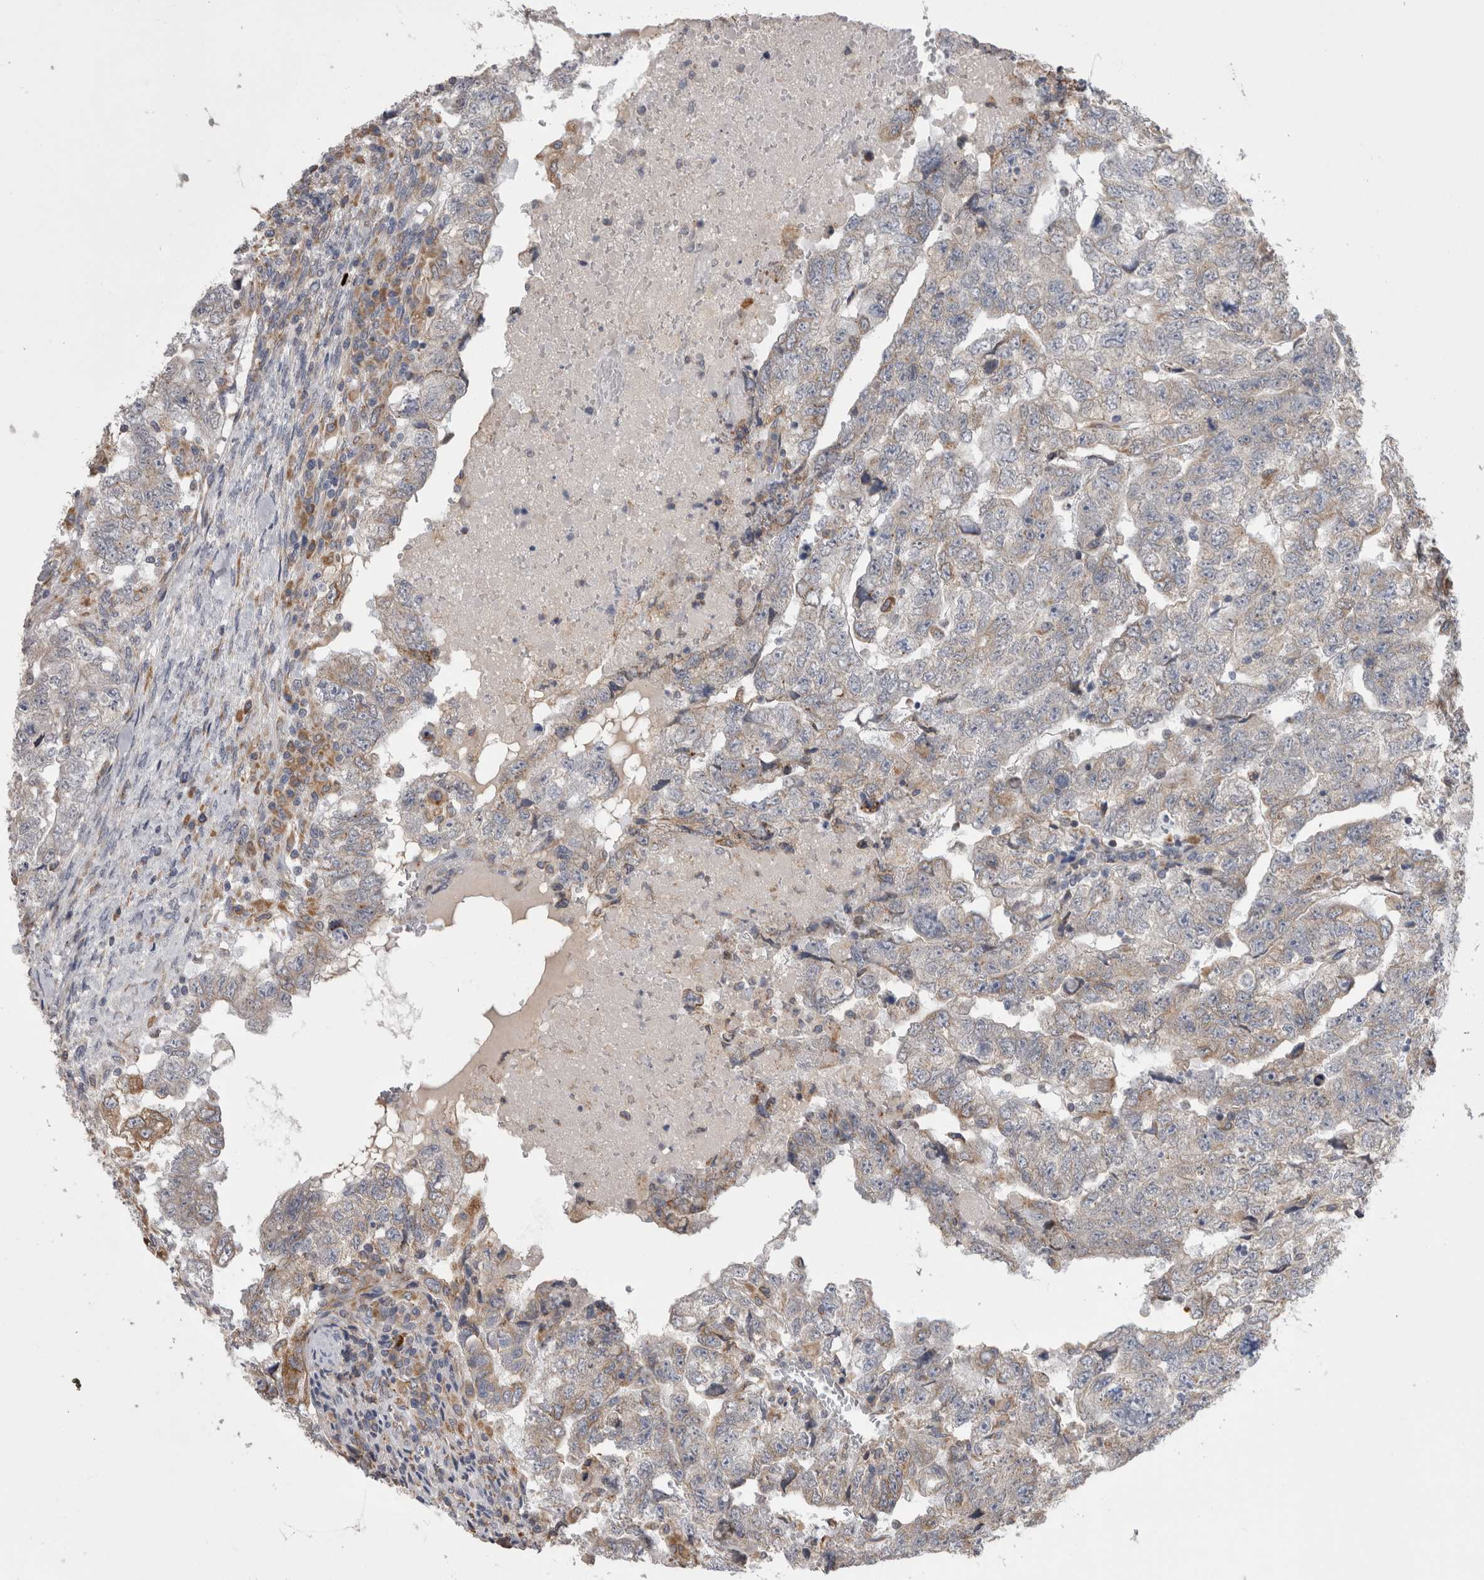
{"staining": {"intensity": "weak", "quantity": "25%-75%", "location": "cytoplasmic/membranous"}, "tissue": "testis cancer", "cell_type": "Tumor cells", "image_type": "cancer", "snomed": [{"axis": "morphology", "description": "Carcinoma, Embryonal, NOS"}, {"axis": "topography", "description": "Testis"}], "caption": "Immunohistochemical staining of human testis embryonal carcinoma displays low levels of weak cytoplasmic/membranous protein positivity in about 25%-75% of tumor cells. Nuclei are stained in blue.", "gene": "ZNF341", "patient": {"sex": "male", "age": 36}}